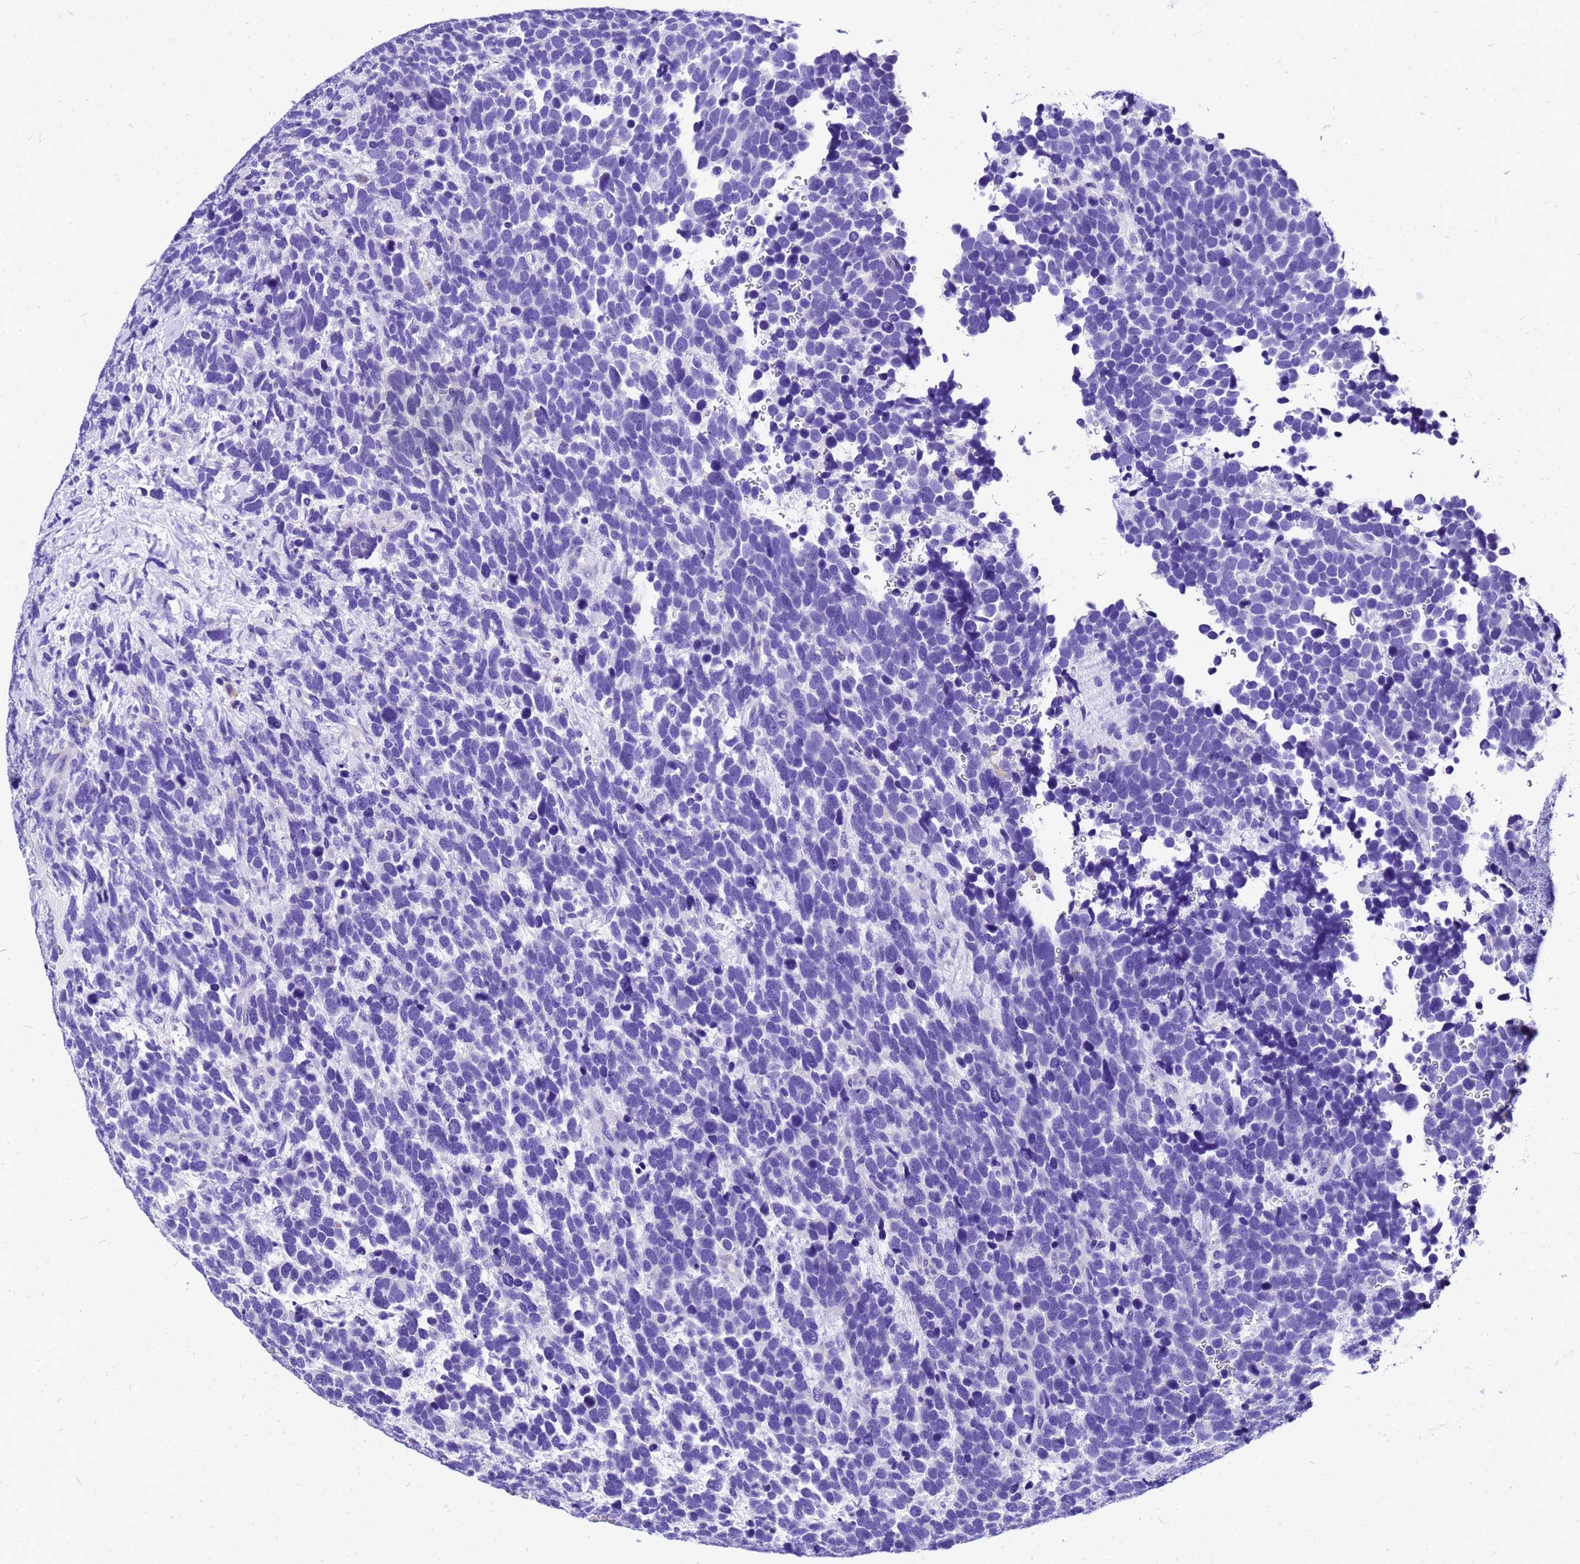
{"staining": {"intensity": "negative", "quantity": "none", "location": "none"}, "tissue": "urothelial cancer", "cell_type": "Tumor cells", "image_type": "cancer", "snomed": [{"axis": "morphology", "description": "Urothelial carcinoma, High grade"}, {"axis": "topography", "description": "Urinary bladder"}], "caption": "High-grade urothelial carcinoma was stained to show a protein in brown. There is no significant positivity in tumor cells.", "gene": "HERC4", "patient": {"sex": "female", "age": 82}}